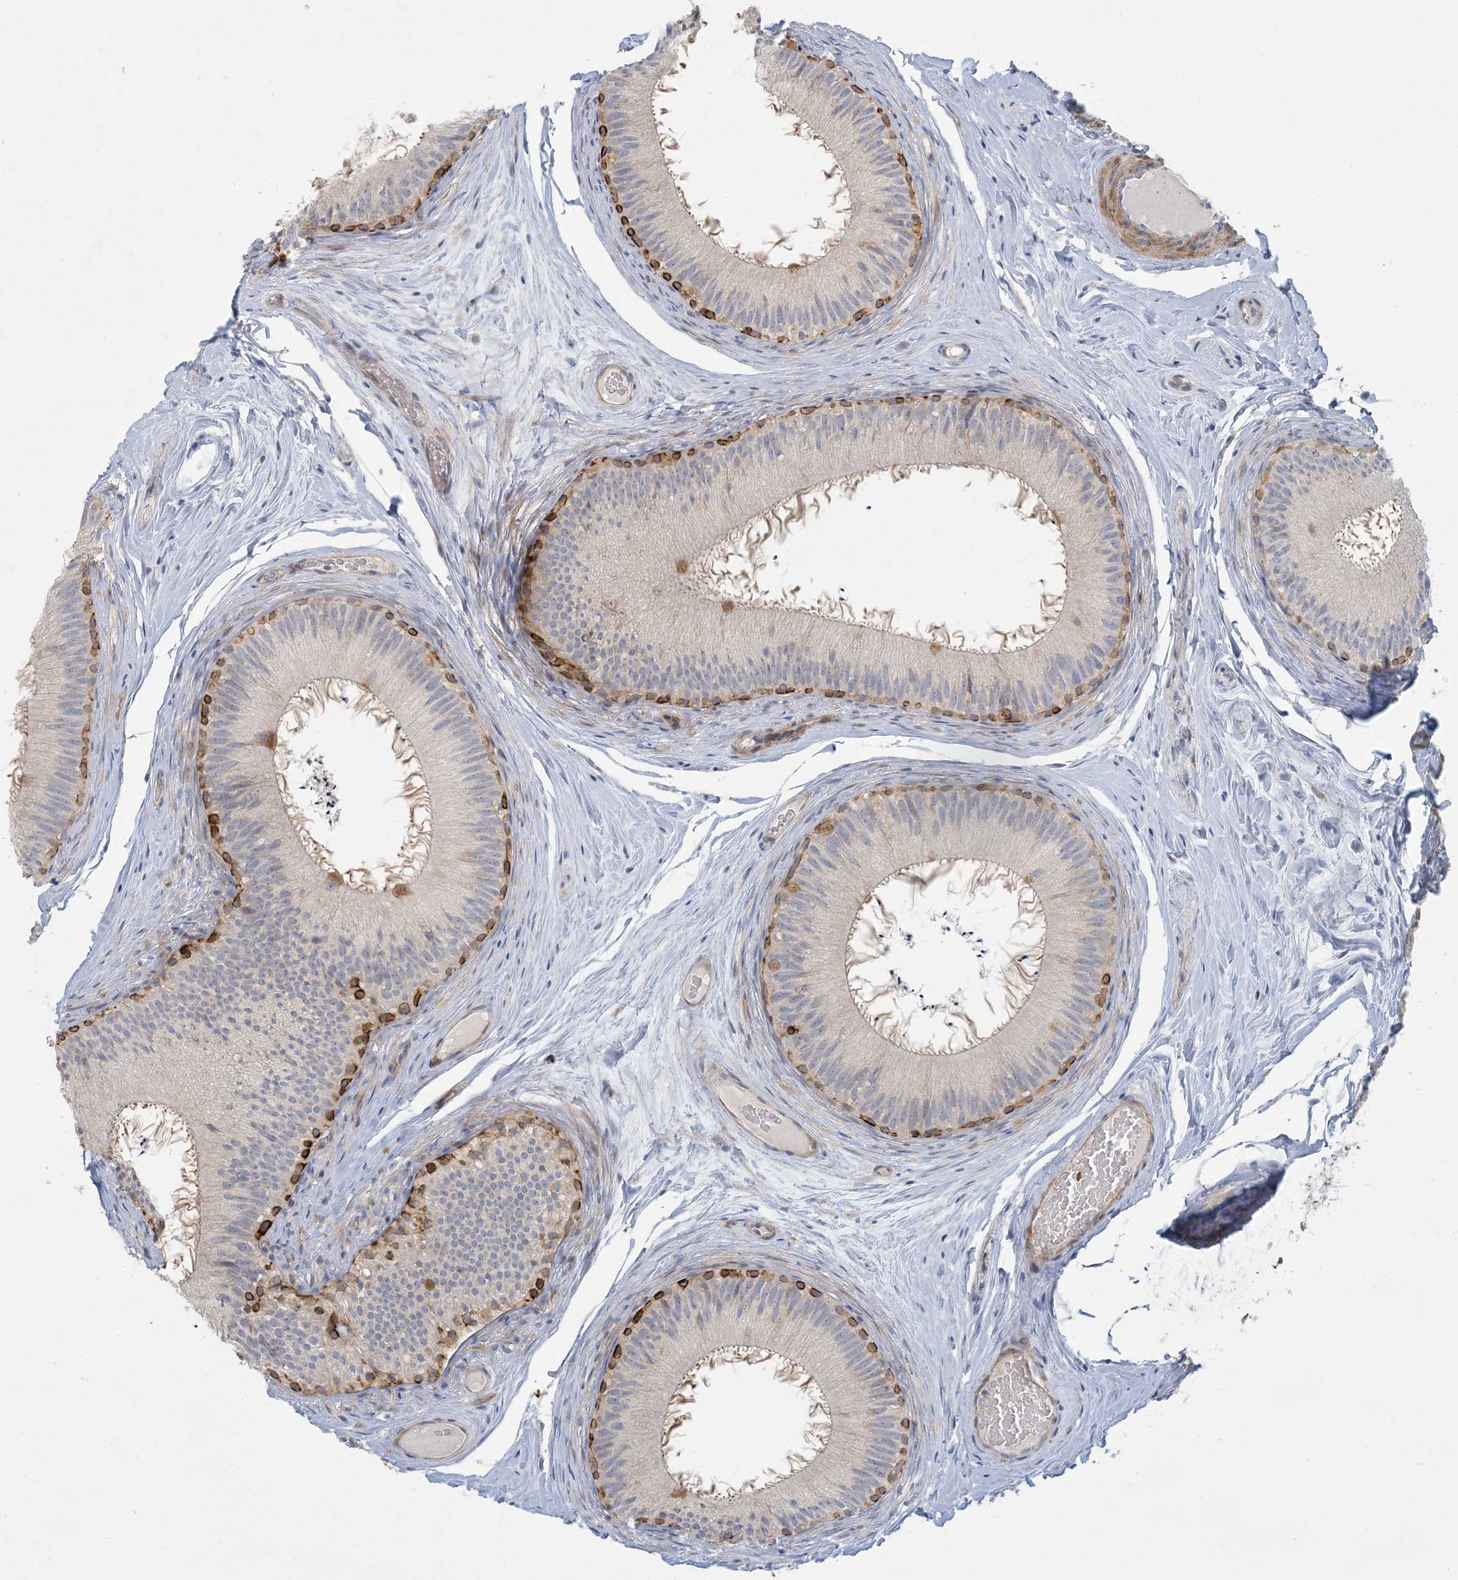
{"staining": {"intensity": "strong", "quantity": "<25%", "location": "cytoplasmic/membranous"}, "tissue": "epididymis", "cell_type": "Glandular cells", "image_type": "normal", "snomed": [{"axis": "morphology", "description": "Normal tissue, NOS"}, {"axis": "topography", "description": "Epididymis"}], "caption": "DAB (3,3'-diaminobenzidine) immunohistochemical staining of unremarkable epididymis reveals strong cytoplasmic/membranous protein positivity in approximately <25% of glandular cells.", "gene": "LTN1", "patient": {"sex": "male", "age": 50}}